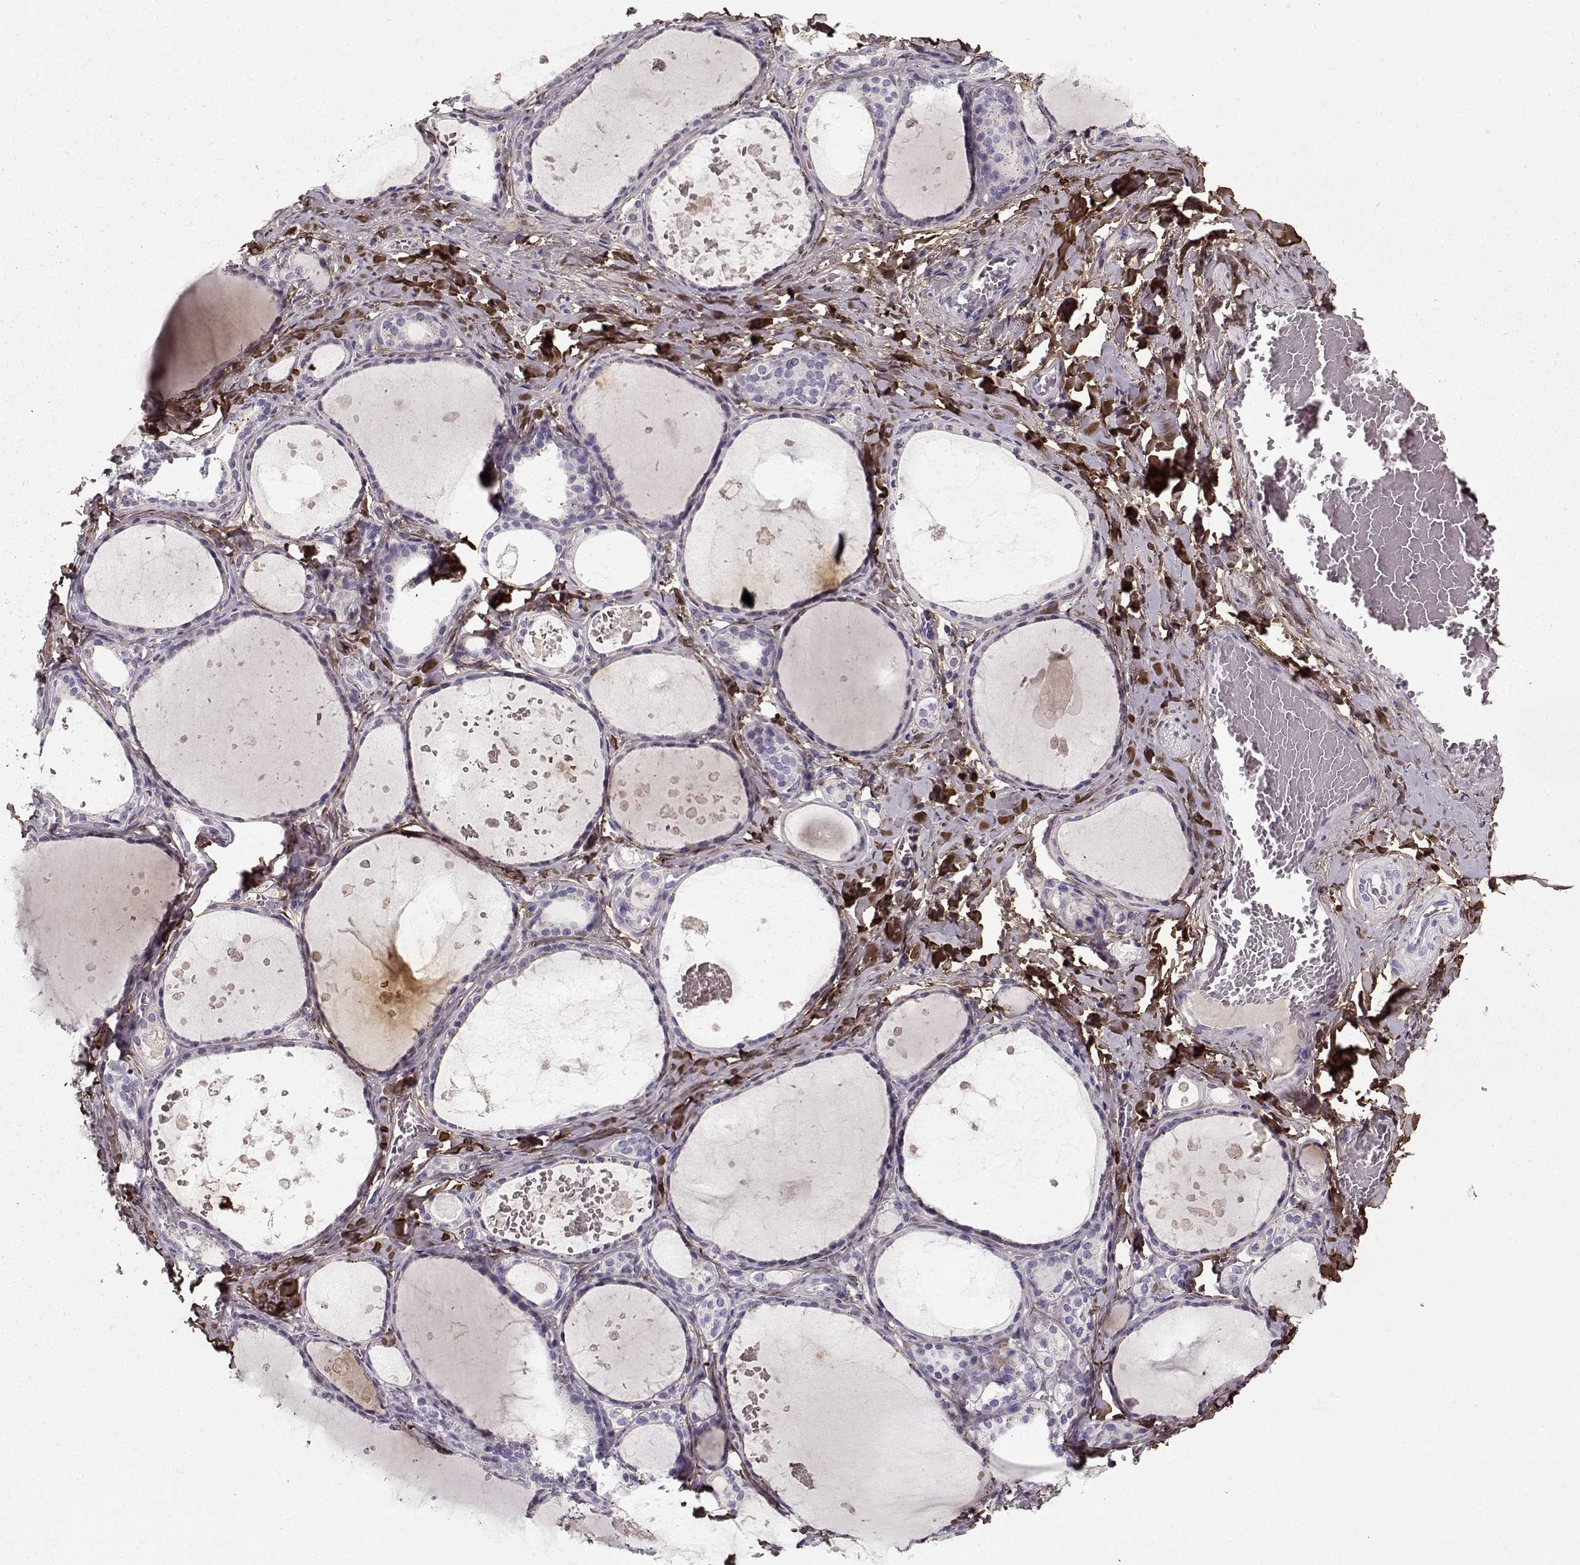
{"staining": {"intensity": "negative", "quantity": "none", "location": "none"}, "tissue": "thyroid gland", "cell_type": "Glandular cells", "image_type": "normal", "snomed": [{"axis": "morphology", "description": "Normal tissue, NOS"}, {"axis": "topography", "description": "Thyroid gland"}], "caption": "Thyroid gland stained for a protein using immunohistochemistry (IHC) reveals no expression glandular cells.", "gene": "LUM", "patient": {"sex": "female", "age": 56}}